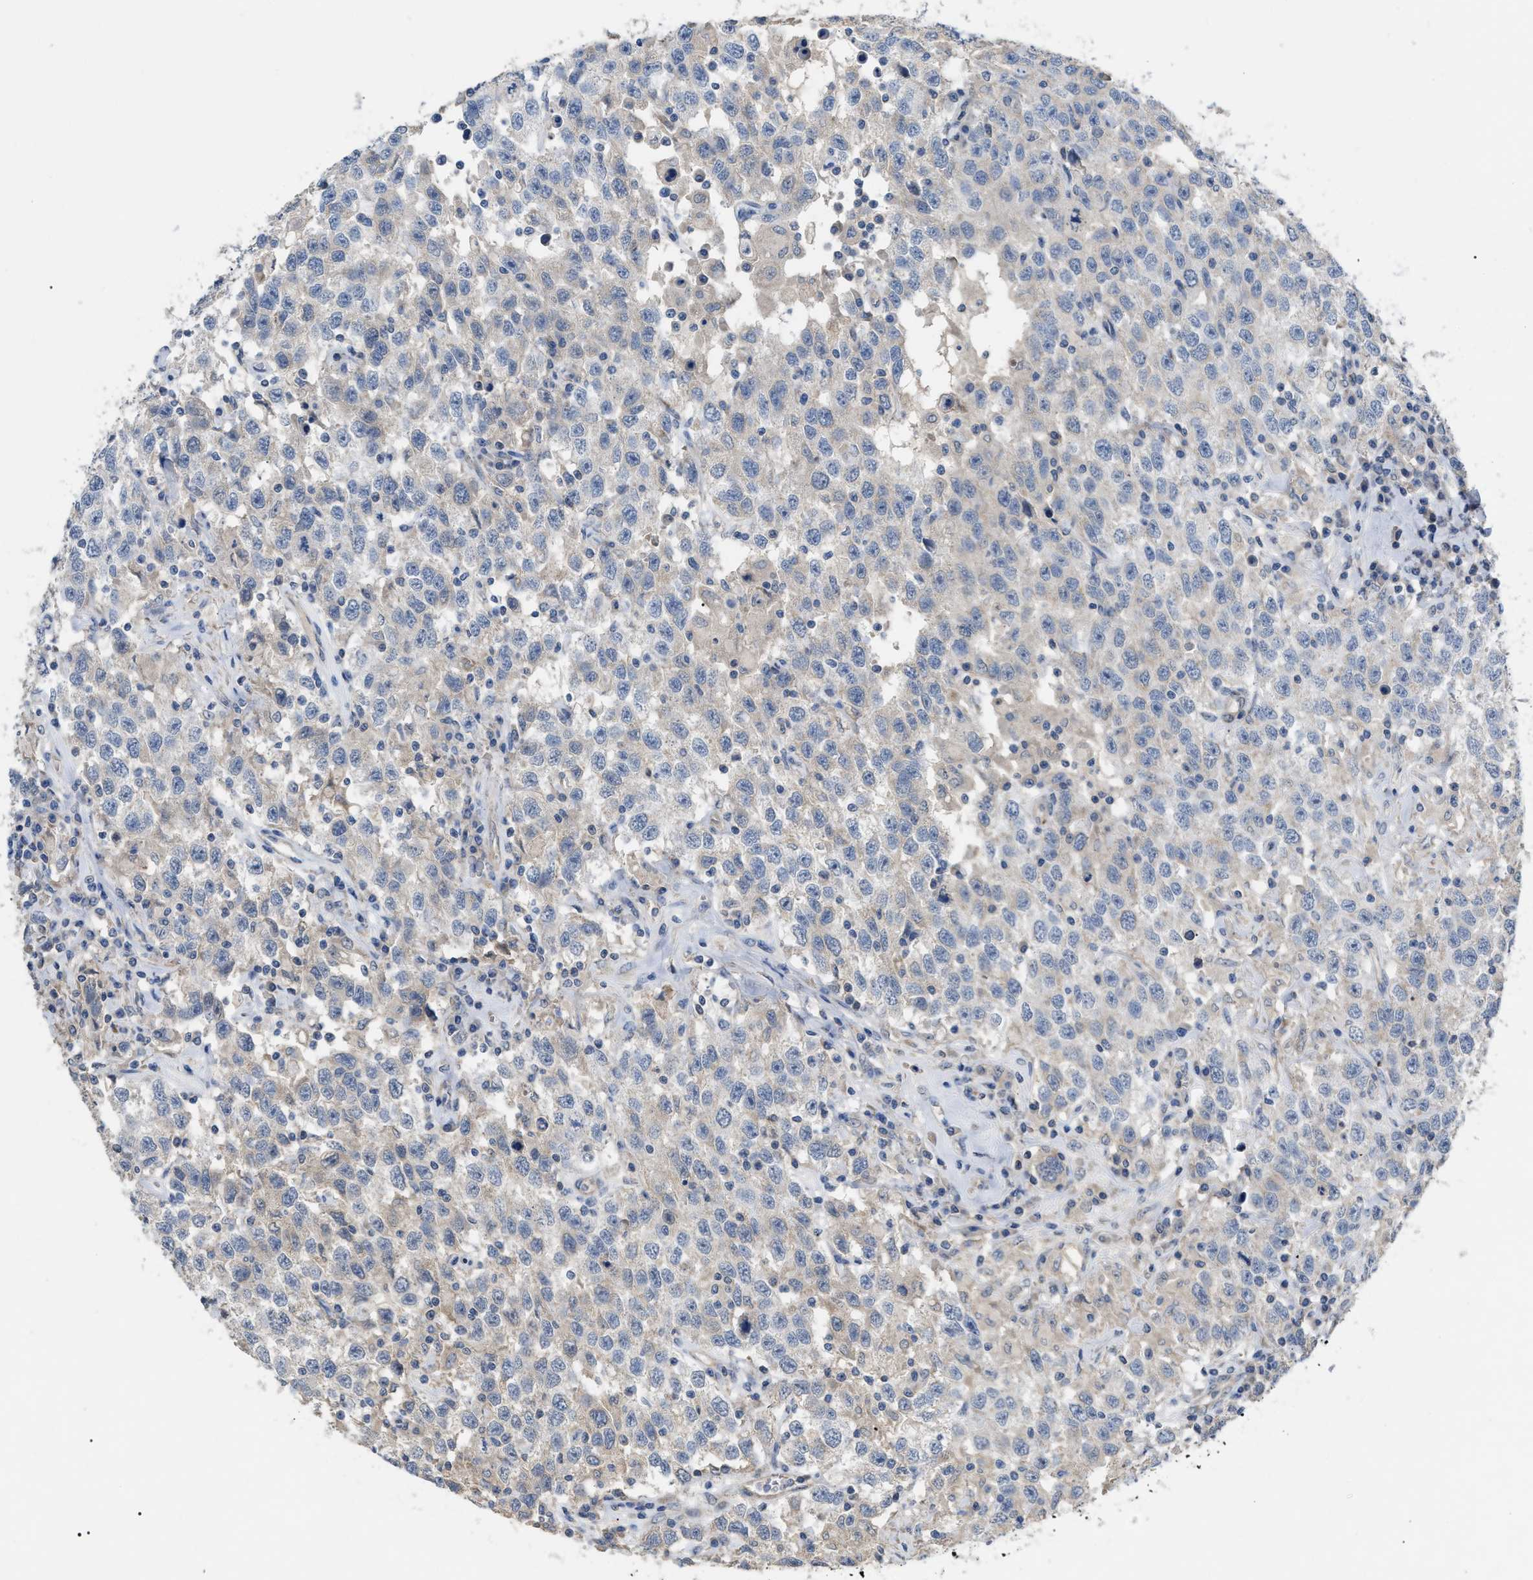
{"staining": {"intensity": "negative", "quantity": "none", "location": "none"}, "tissue": "testis cancer", "cell_type": "Tumor cells", "image_type": "cancer", "snomed": [{"axis": "morphology", "description": "Seminoma, NOS"}, {"axis": "topography", "description": "Testis"}], "caption": "Human testis seminoma stained for a protein using IHC exhibits no expression in tumor cells.", "gene": "DHX58", "patient": {"sex": "male", "age": 41}}